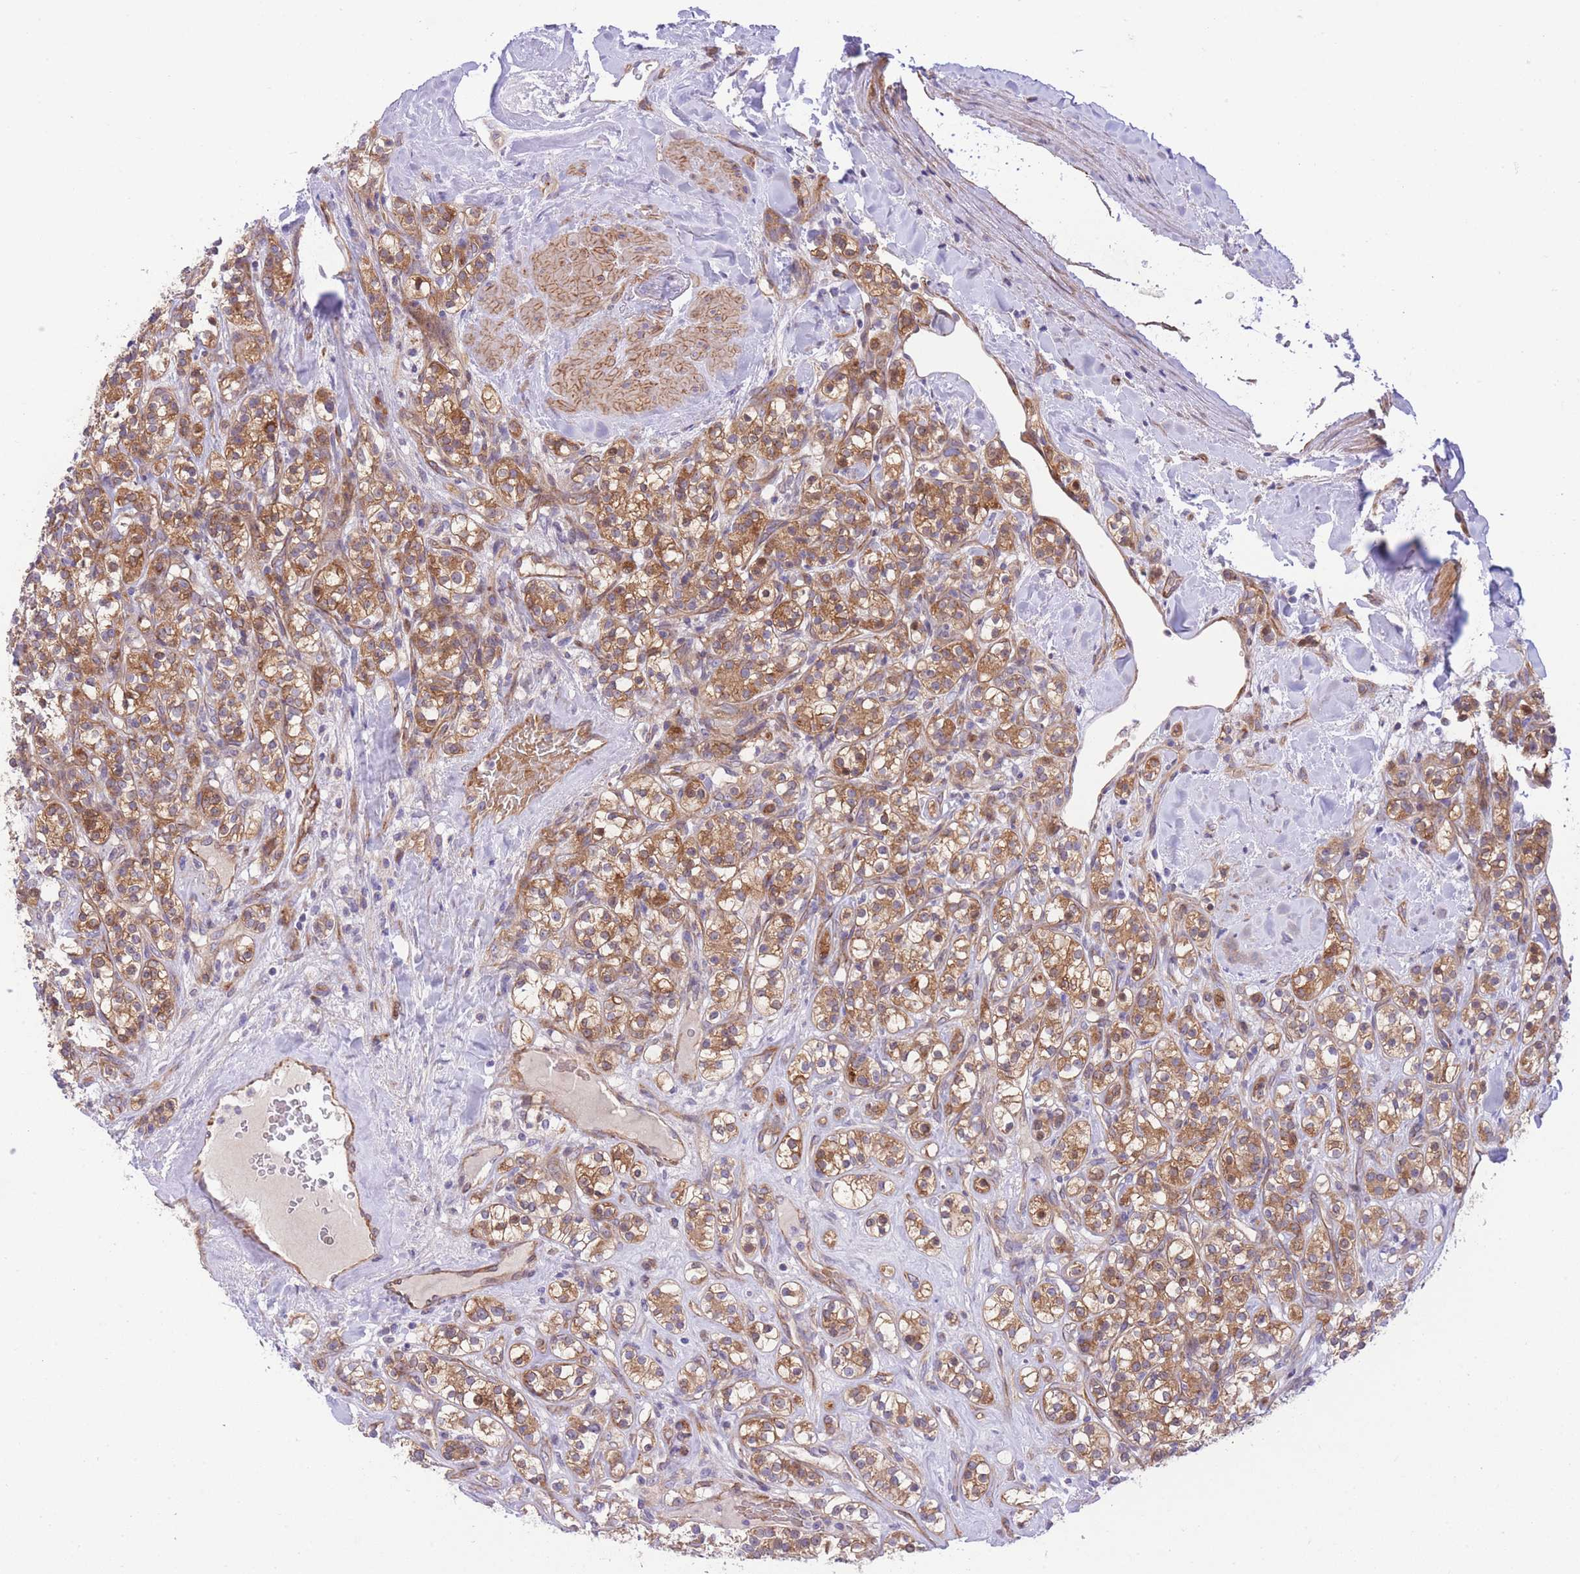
{"staining": {"intensity": "moderate", "quantity": ">75%", "location": "cytoplasmic/membranous"}, "tissue": "renal cancer", "cell_type": "Tumor cells", "image_type": "cancer", "snomed": [{"axis": "morphology", "description": "Adenocarcinoma, NOS"}, {"axis": "topography", "description": "Kidney"}], "caption": "DAB (3,3'-diaminobenzidine) immunohistochemical staining of human renal cancer exhibits moderate cytoplasmic/membranous protein positivity in about >75% of tumor cells.", "gene": "CHAC1", "patient": {"sex": "male", "age": 77}}